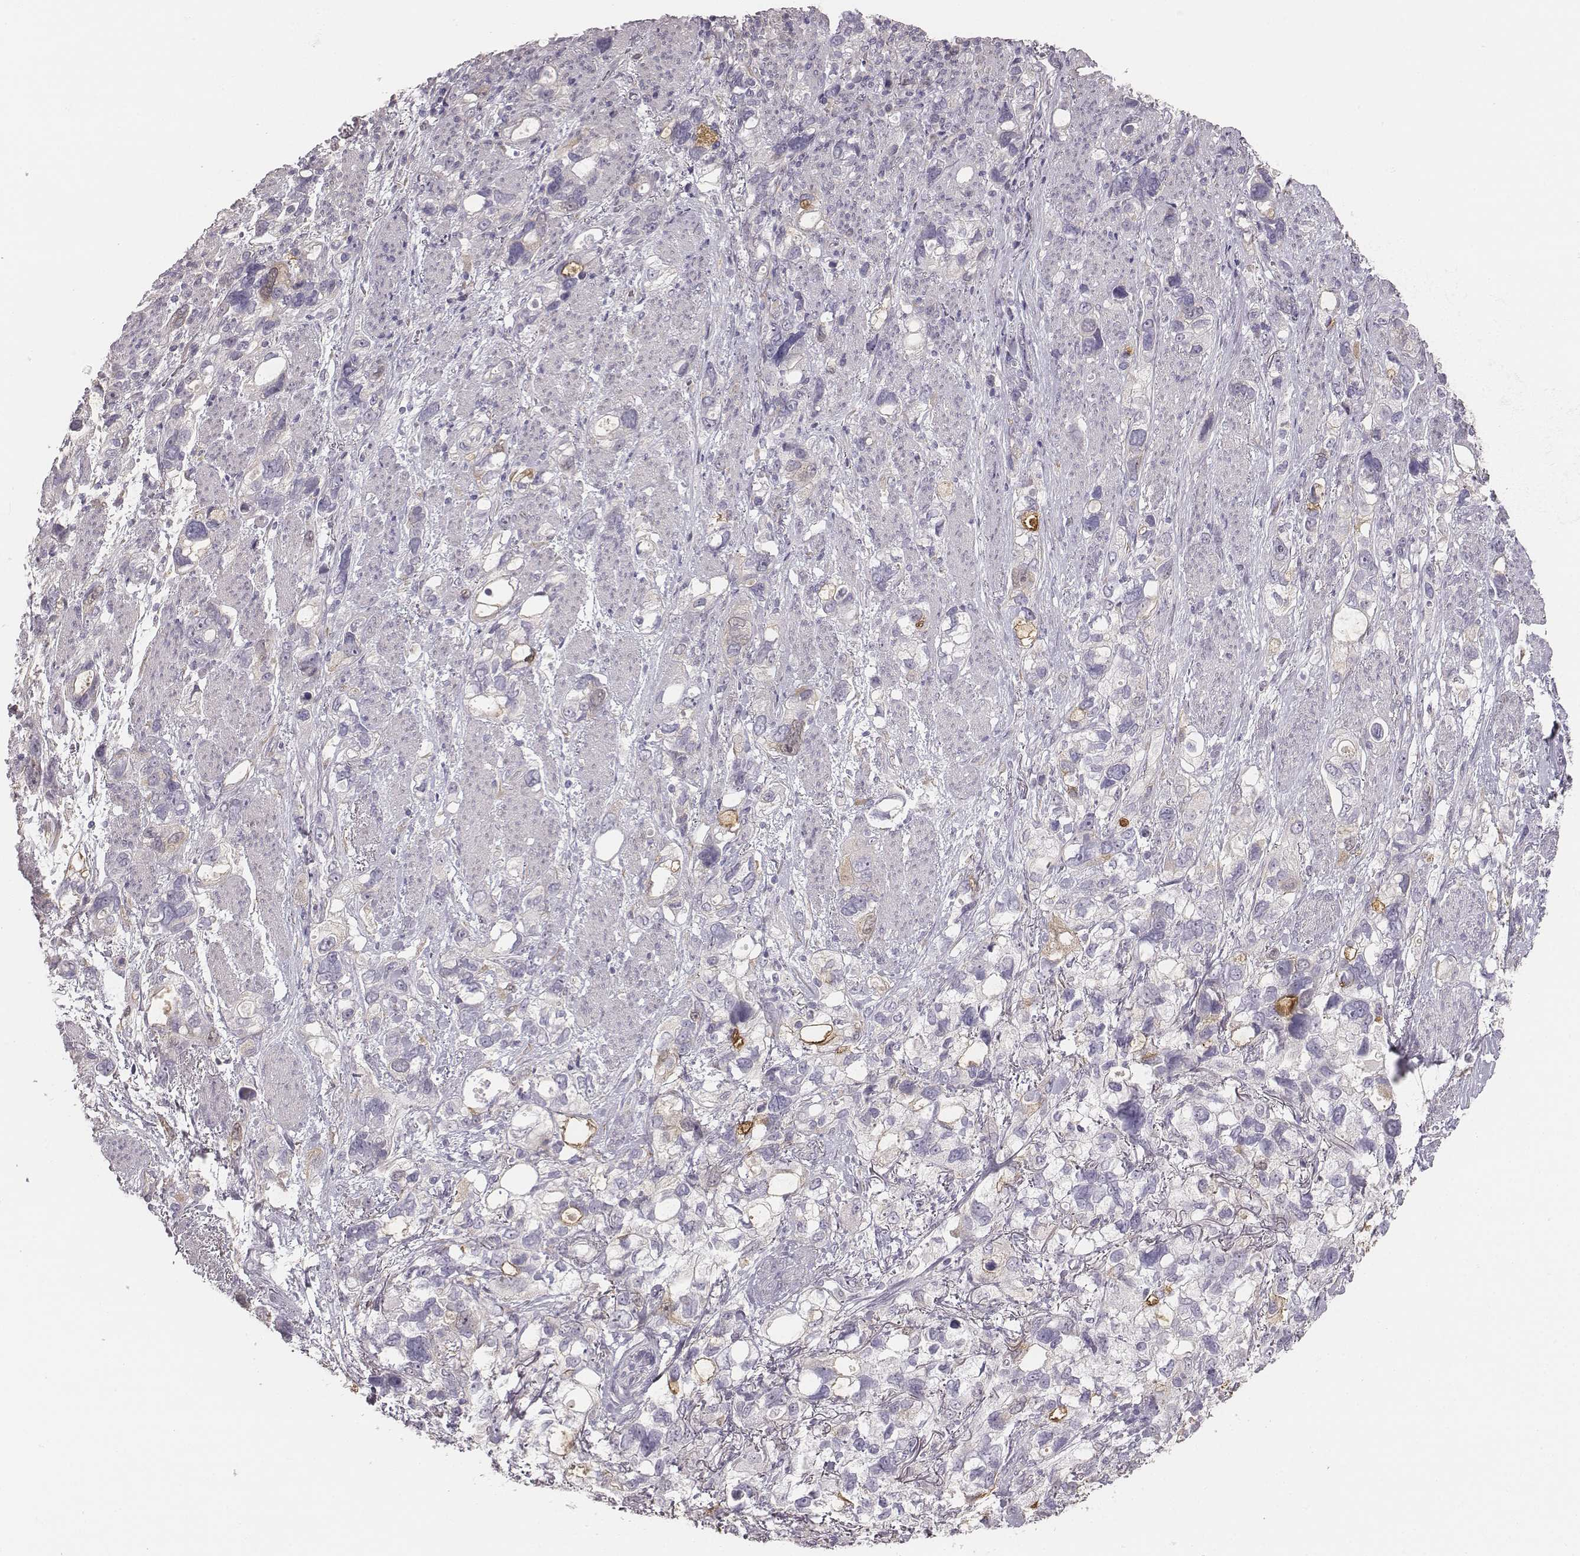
{"staining": {"intensity": "negative", "quantity": "none", "location": "none"}, "tissue": "stomach cancer", "cell_type": "Tumor cells", "image_type": "cancer", "snomed": [{"axis": "morphology", "description": "Adenocarcinoma, NOS"}, {"axis": "topography", "description": "Stomach, upper"}], "caption": "IHC image of human adenocarcinoma (stomach) stained for a protein (brown), which shows no staining in tumor cells.", "gene": "PBK", "patient": {"sex": "female", "age": 81}}